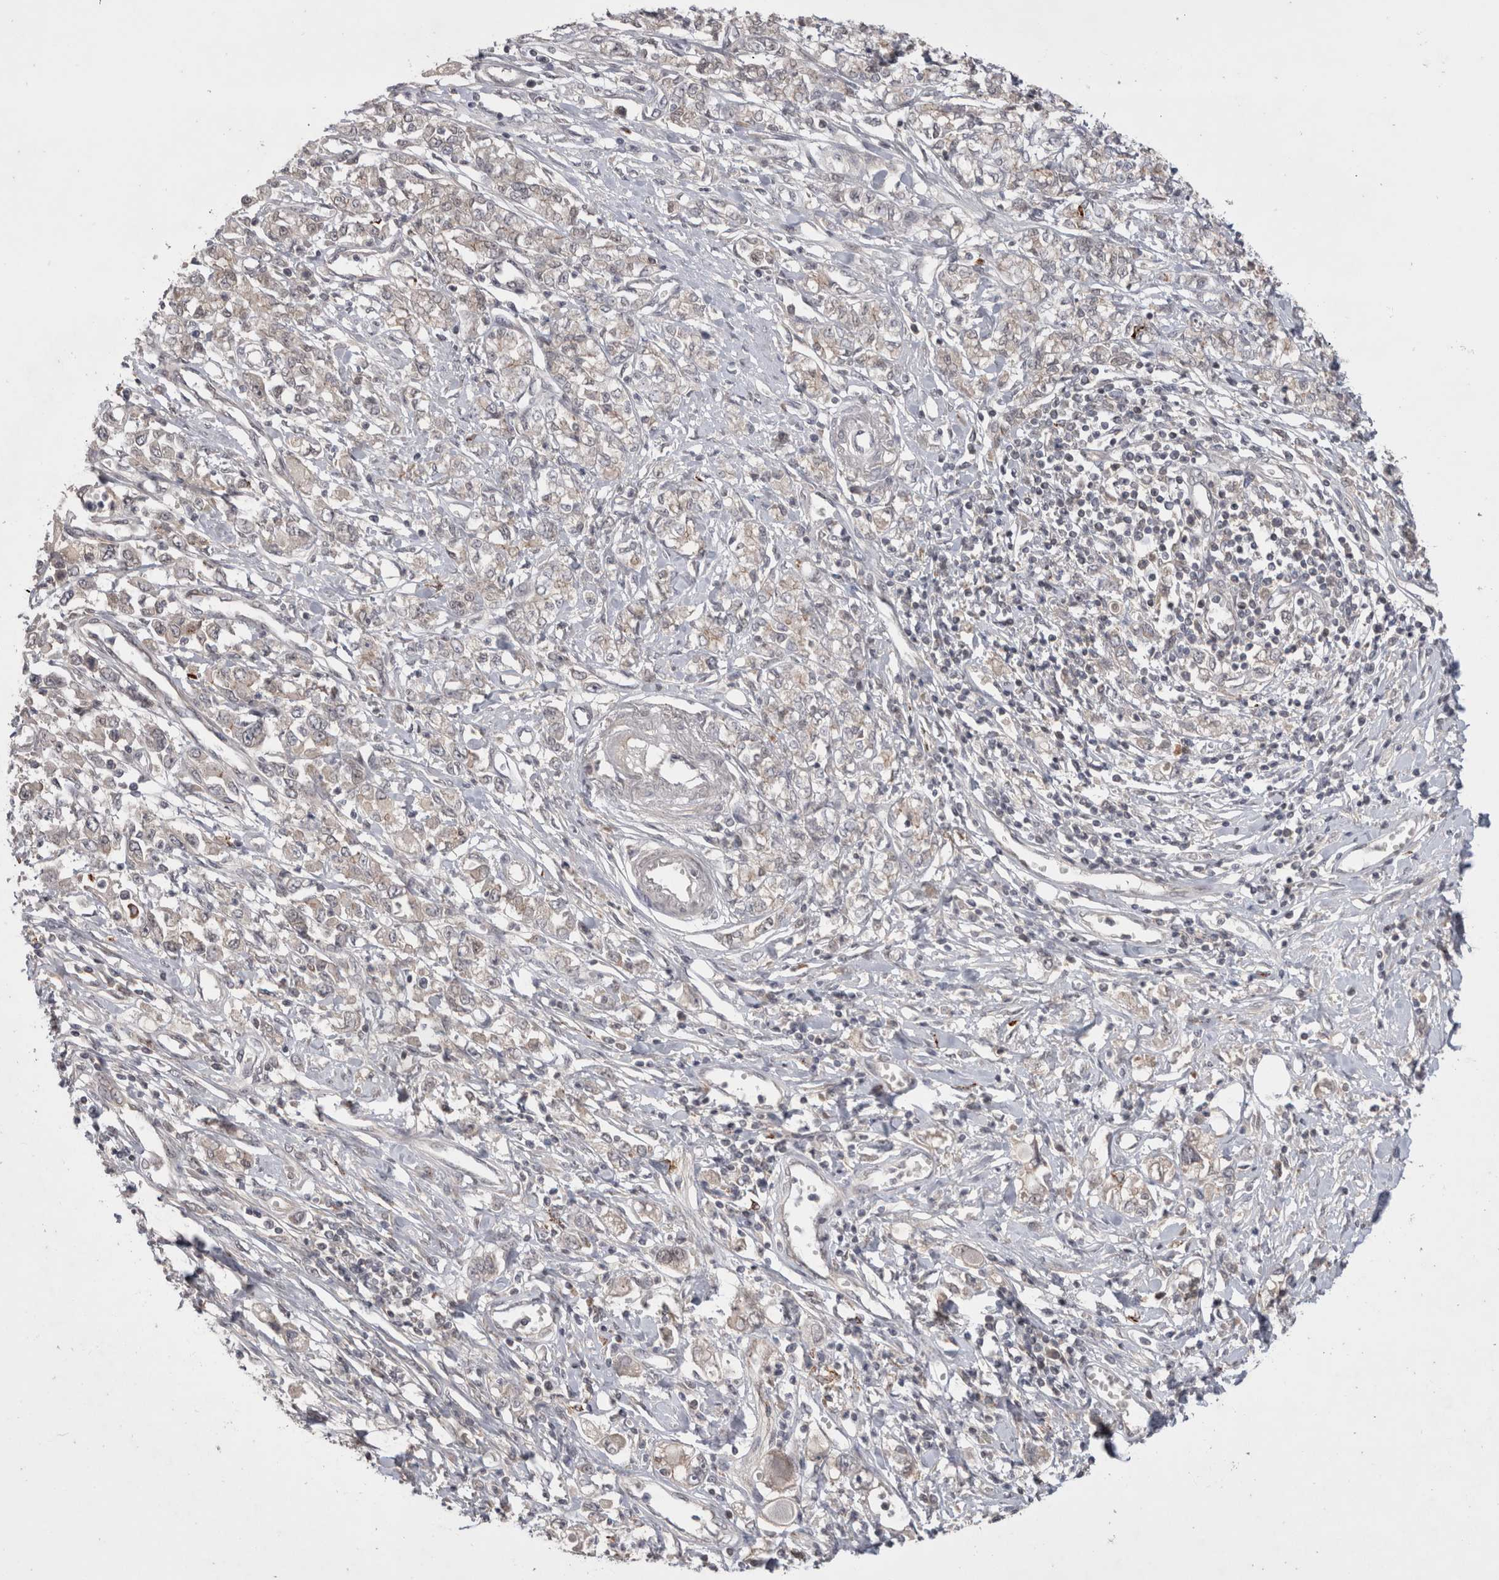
{"staining": {"intensity": "negative", "quantity": "none", "location": "none"}, "tissue": "stomach cancer", "cell_type": "Tumor cells", "image_type": "cancer", "snomed": [{"axis": "morphology", "description": "Adenocarcinoma, NOS"}, {"axis": "topography", "description": "Stomach"}], "caption": "Tumor cells show no significant protein expression in stomach cancer.", "gene": "PLEKHM1", "patient": {"sex": "female", "age": 76}}